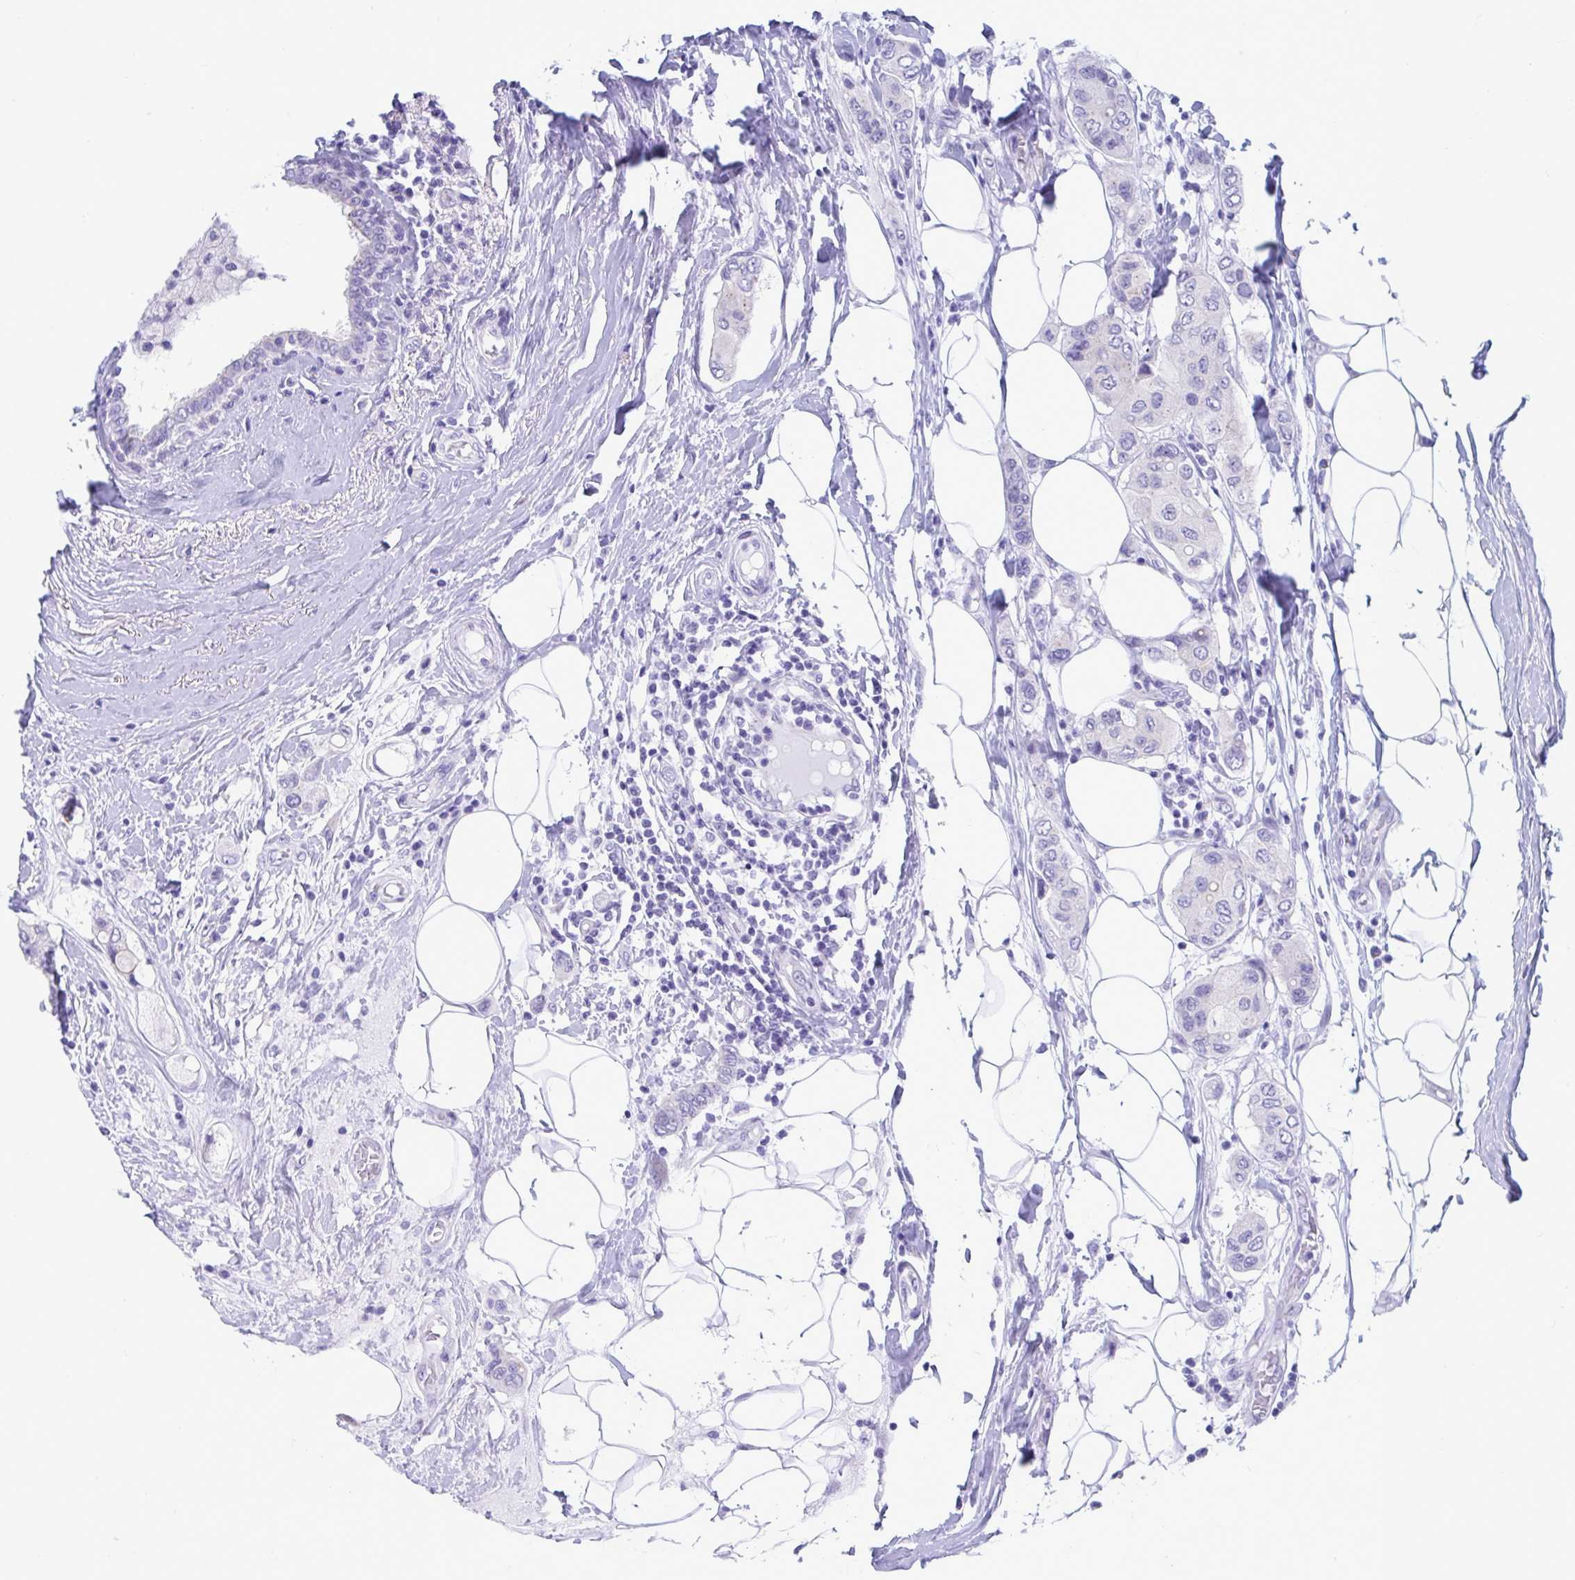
{"staining": {"intensity": "negative", "quantity": "none", "location": "none"}, "tissue": "breast cancer", "cell_type": "Tumor cells", "image_type": "cancer", "snomed": [{"axis": "morphology", "description": "Lobular carcinoma"}, {"axis": "topography", "description": "Breast"}], "caption": "Immunohistochemistry (IHC) image of neoplastic tissue: human breast lobular carcinoma stained with DAB displays no significant protein expression in tumor cells.", "gene": "TTC30B", "patient": {"sex": "female", "age": 51}}